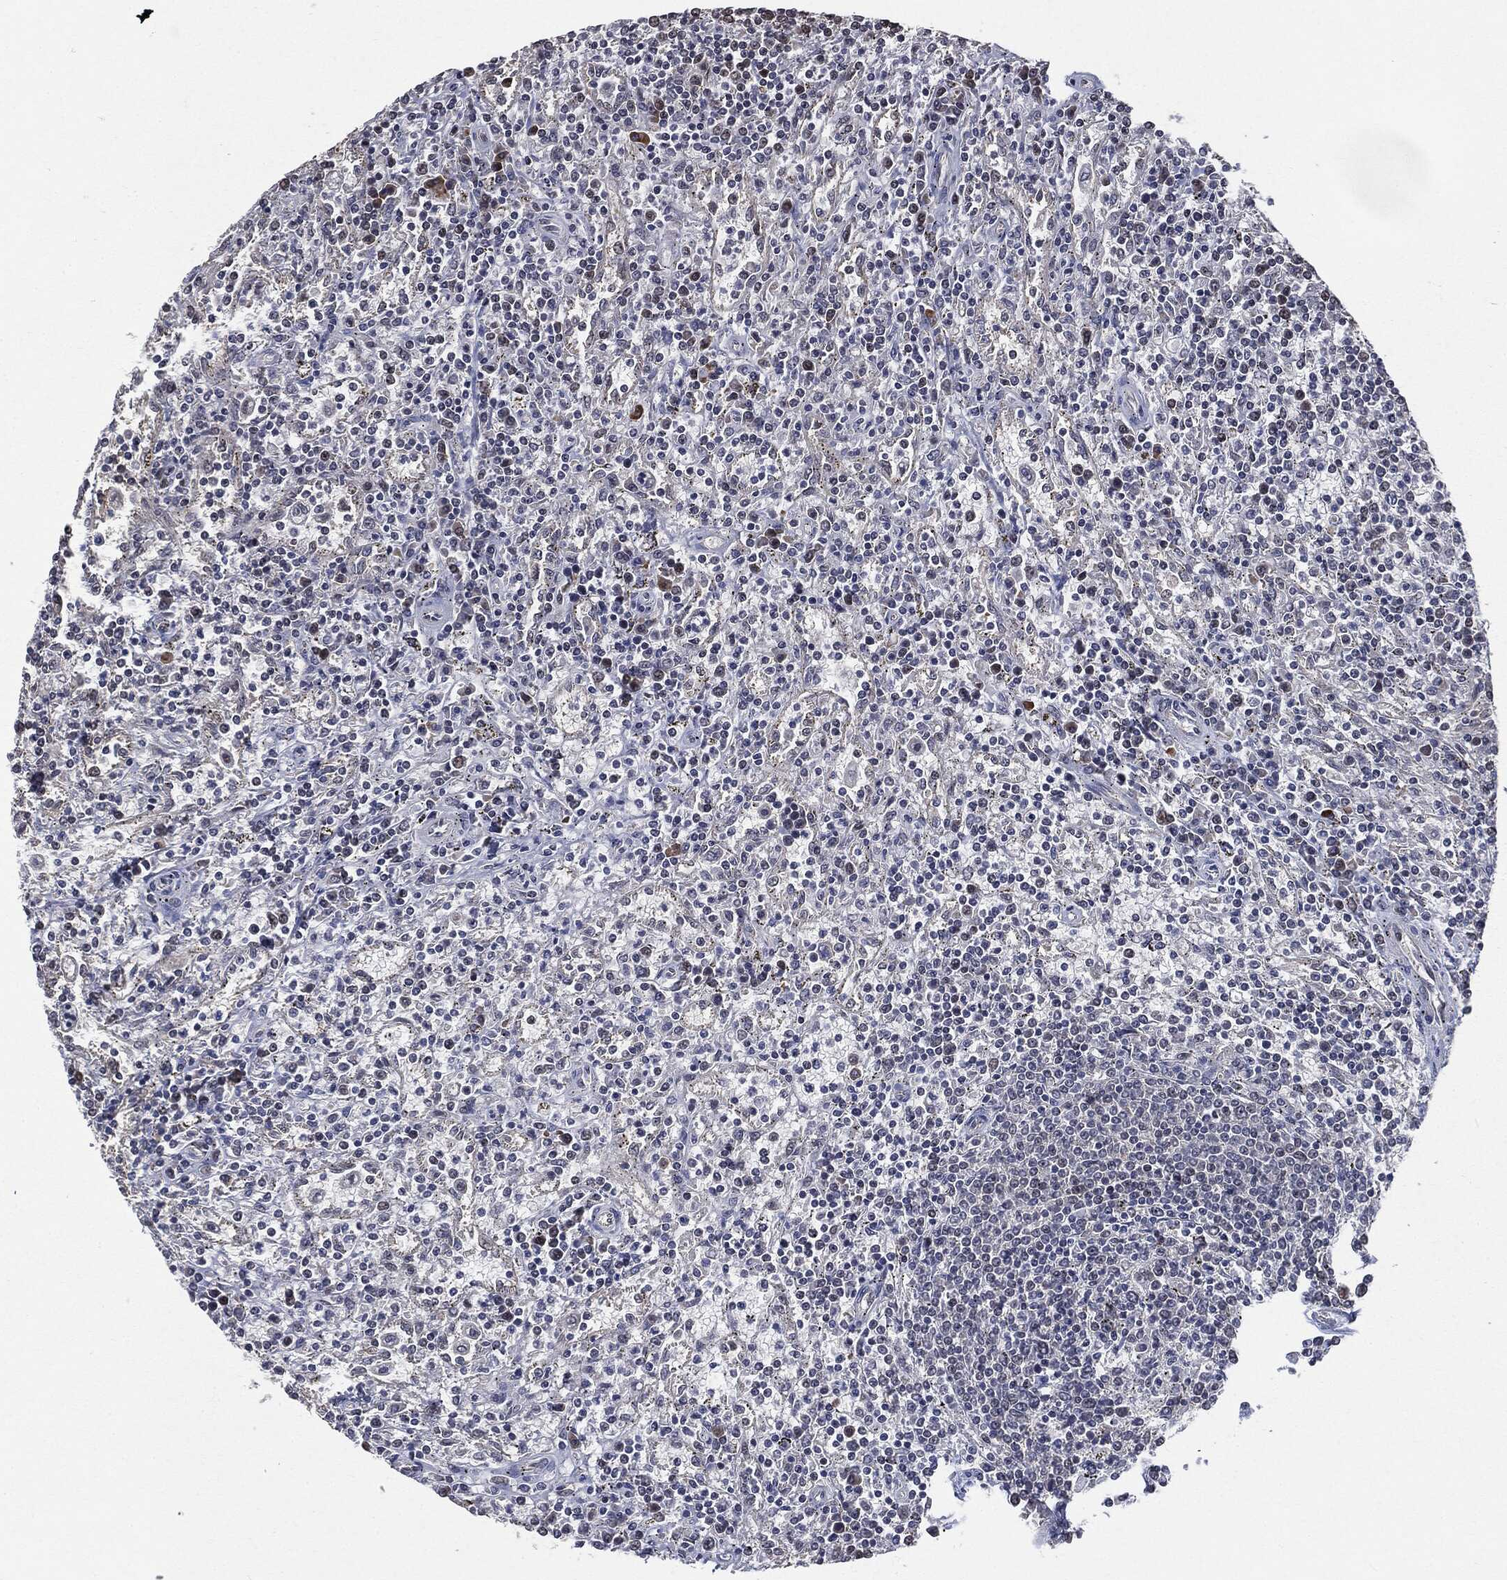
{"staining": {"intensity": "negative", "quantity": "none", "location": "none"}, "tissue": "lymphoma", "cell_type": "Tumor cells", "image_type": "cancer", "snomed": [{"axis": "morphology", "description": "Malignant lymphoma, non-Hodgkin's type, Low grade"}, {"axis": "topography", "description": "Spleen"}], "caption": "Immunohistochemical staining of lymphoma displays no significant expression in tumor cells.", "gene": "SHLD2", "patient": {"sex": "male", "age": 62}}